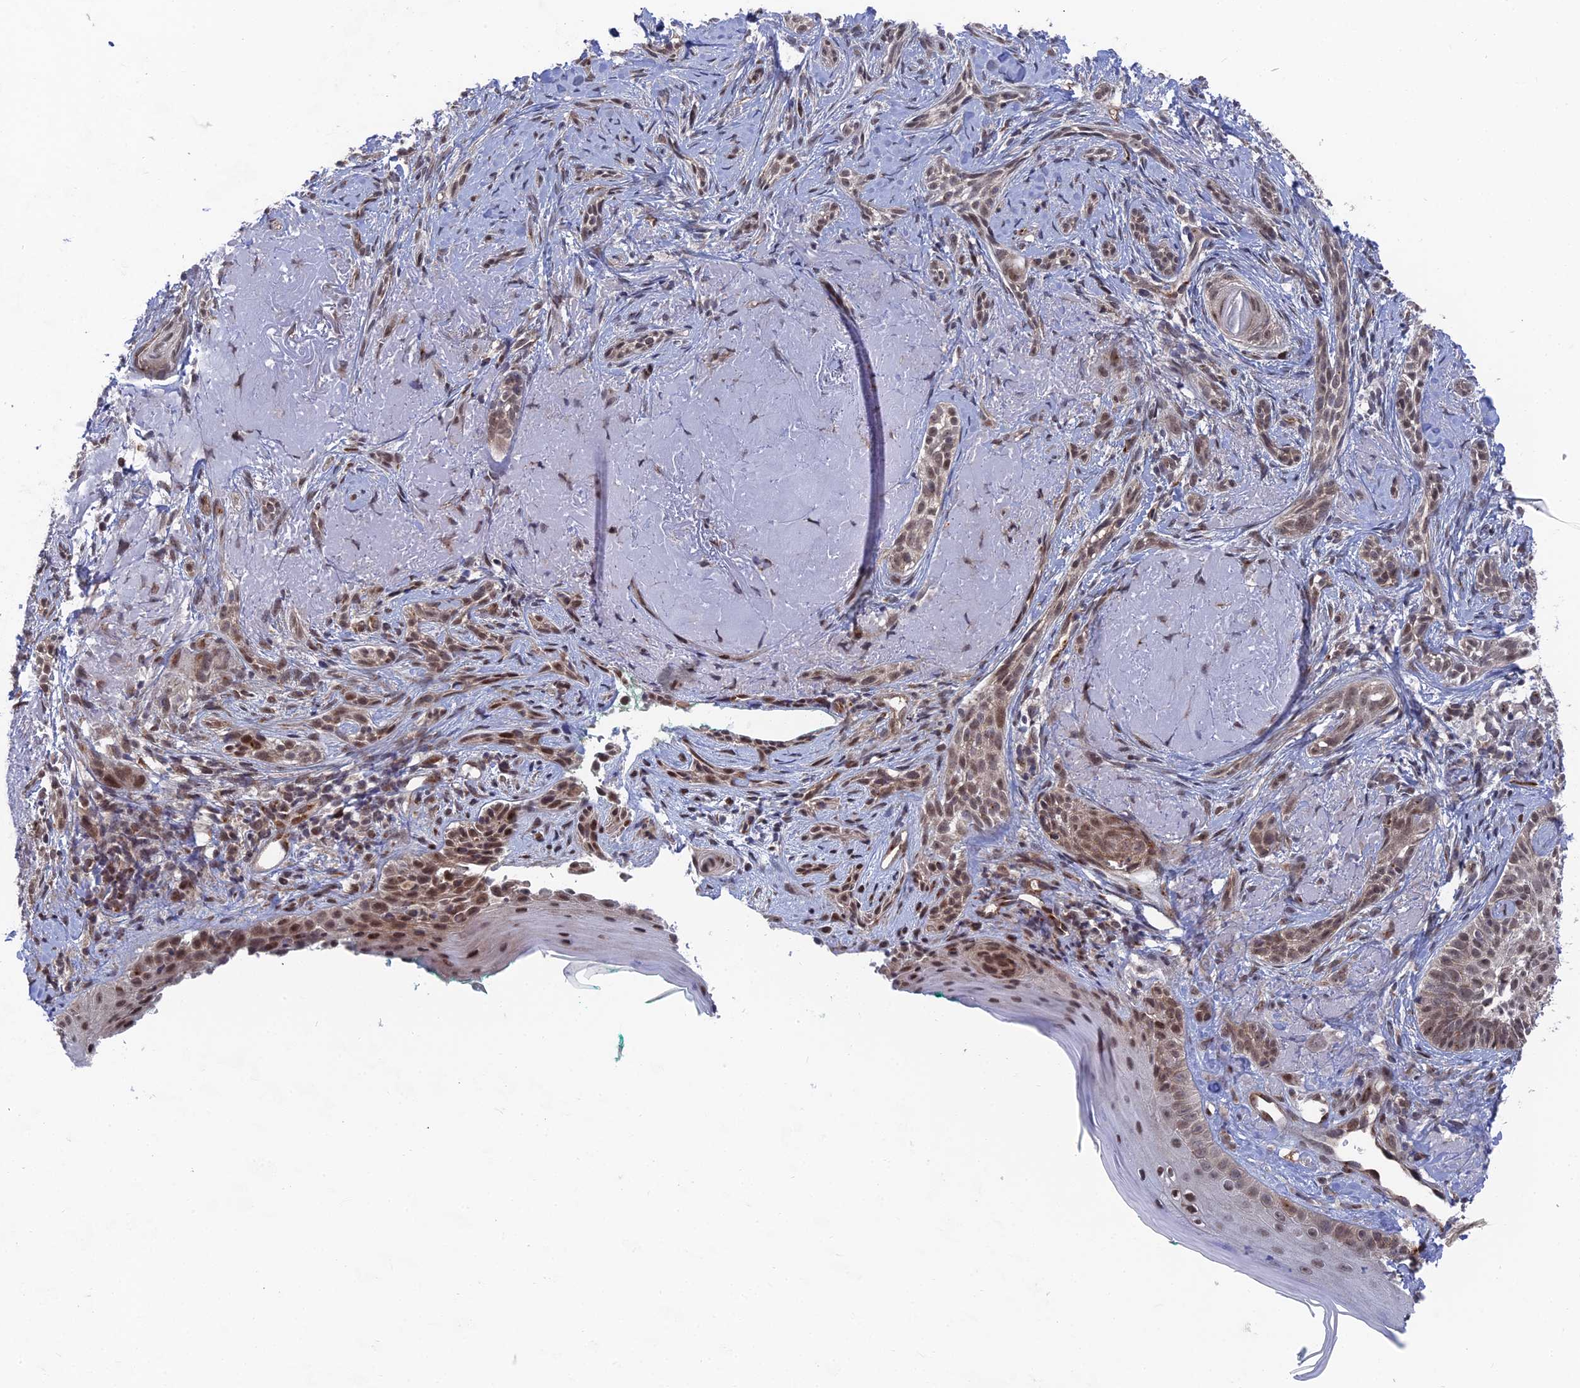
{"staining": {"intensity": "moderate", "quantity": ">75%", "location": "nuclear"}, "tissue": "skin cancer", "cell_type": "Tumor cells", "image_type": "cancer", "snomed": [{"axis": "morphology", "description": "Basal cell carcinoma"}, {"axis": "topography", "description": "Skin"}], "caption": "A photomicrograph of skin cancer stained for a protein exhibits moderate nuclear brown staining in tumor cells.", "gene": "FHIP2A", "patient": {"sex": "male", "age": 71}}